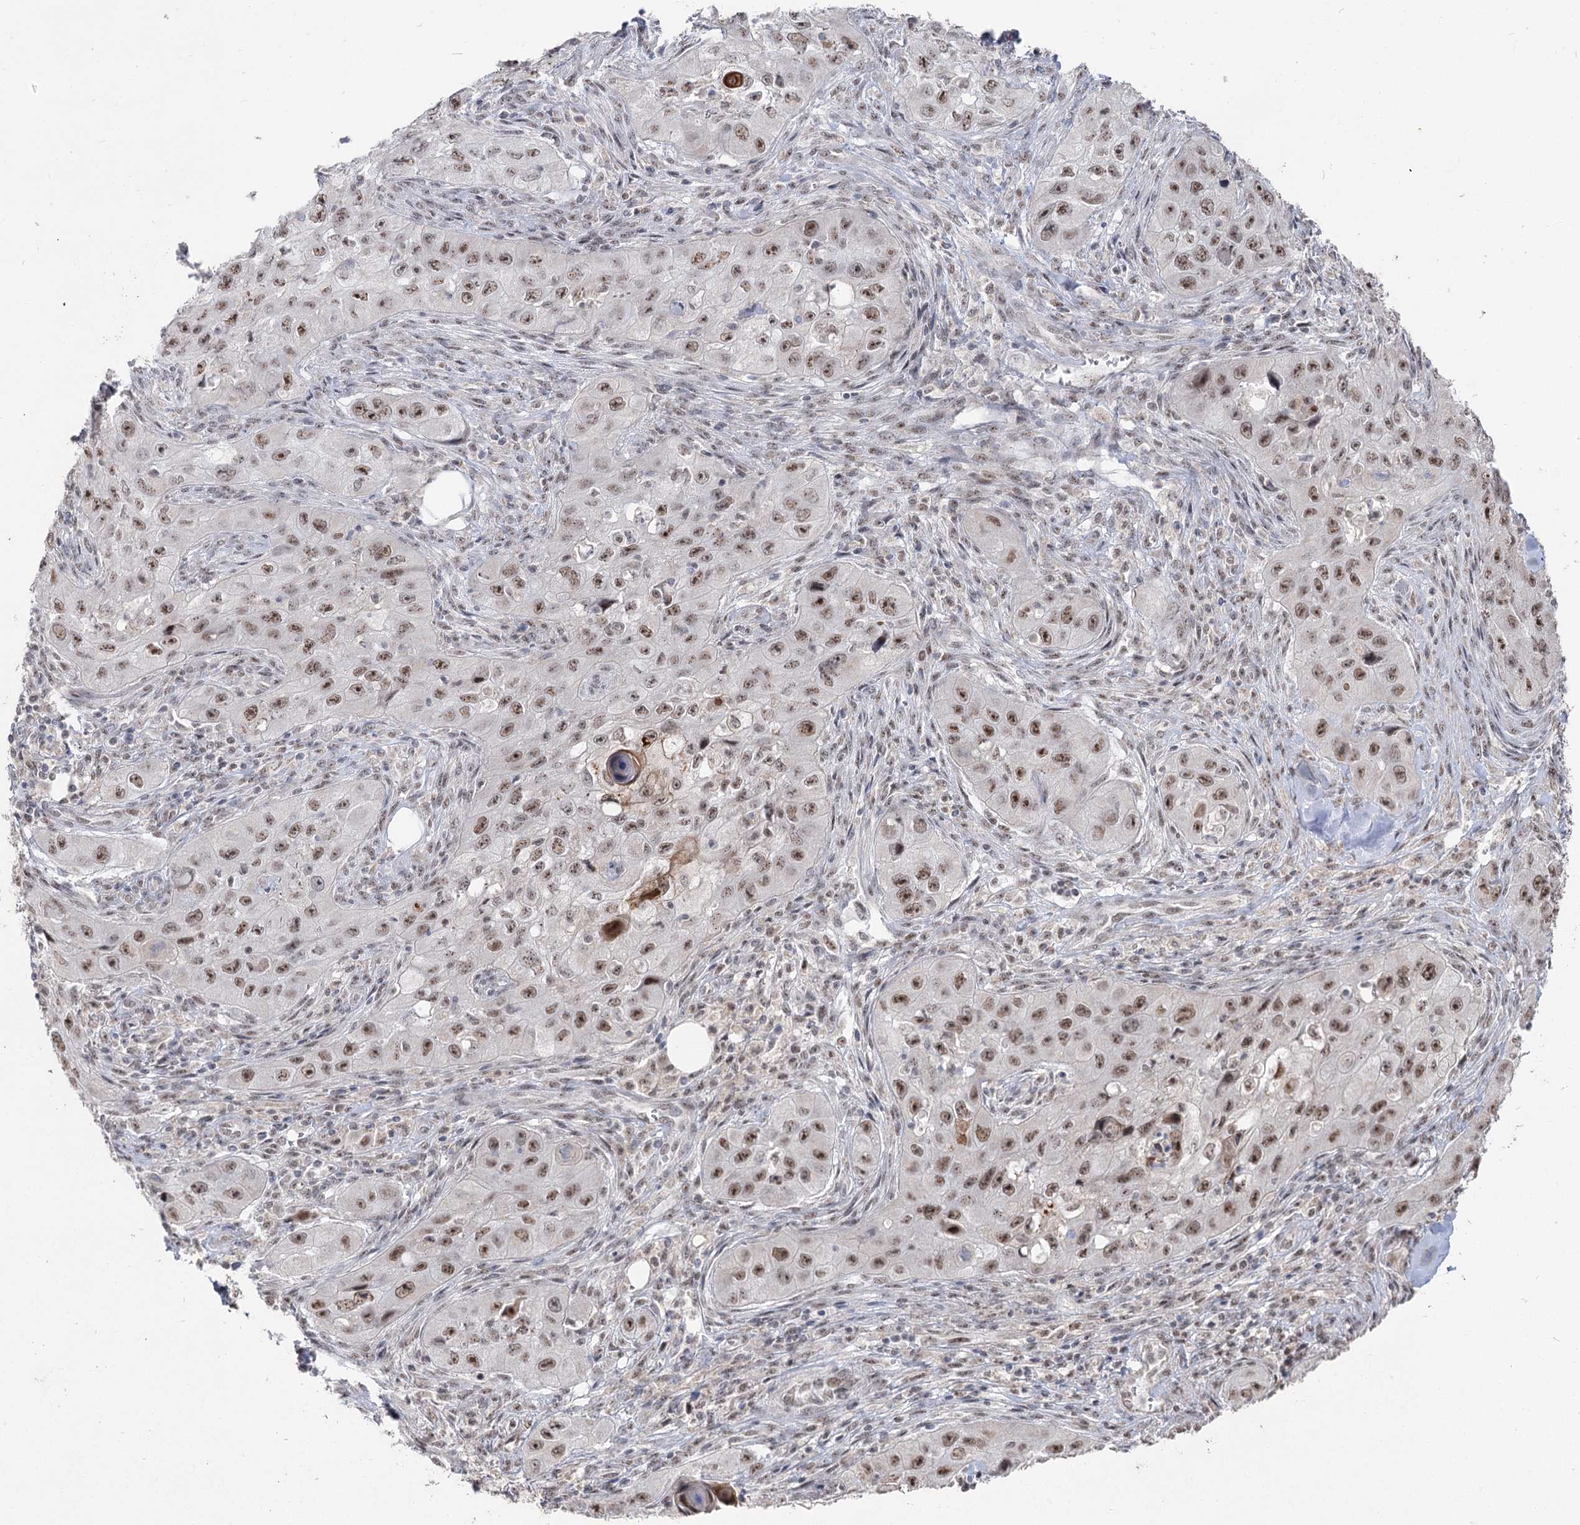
{"staining": {"intensity": "moderate", "quantity": ">75%", "location": "nuclear"}, "tissue": "skin cancer", "cell_type": "Tumor cells", "image_type": "cancer", "snomed": [{"axis": "morphology", "description": "Squamous cell carcinoma, NOS"}, {"axis": "topography", "description": "Skin"}, {"axis": "topography", "description": "Subcutis"}], "caption": "Squamous cell carcinoma (skin) was stained to show a protein in brown. There is medium levels of moderate nuclear positivity in approximately >75% of tumor cells.", "gene": "RUFY4", "patient": {"sex": "male", "age": 73}}